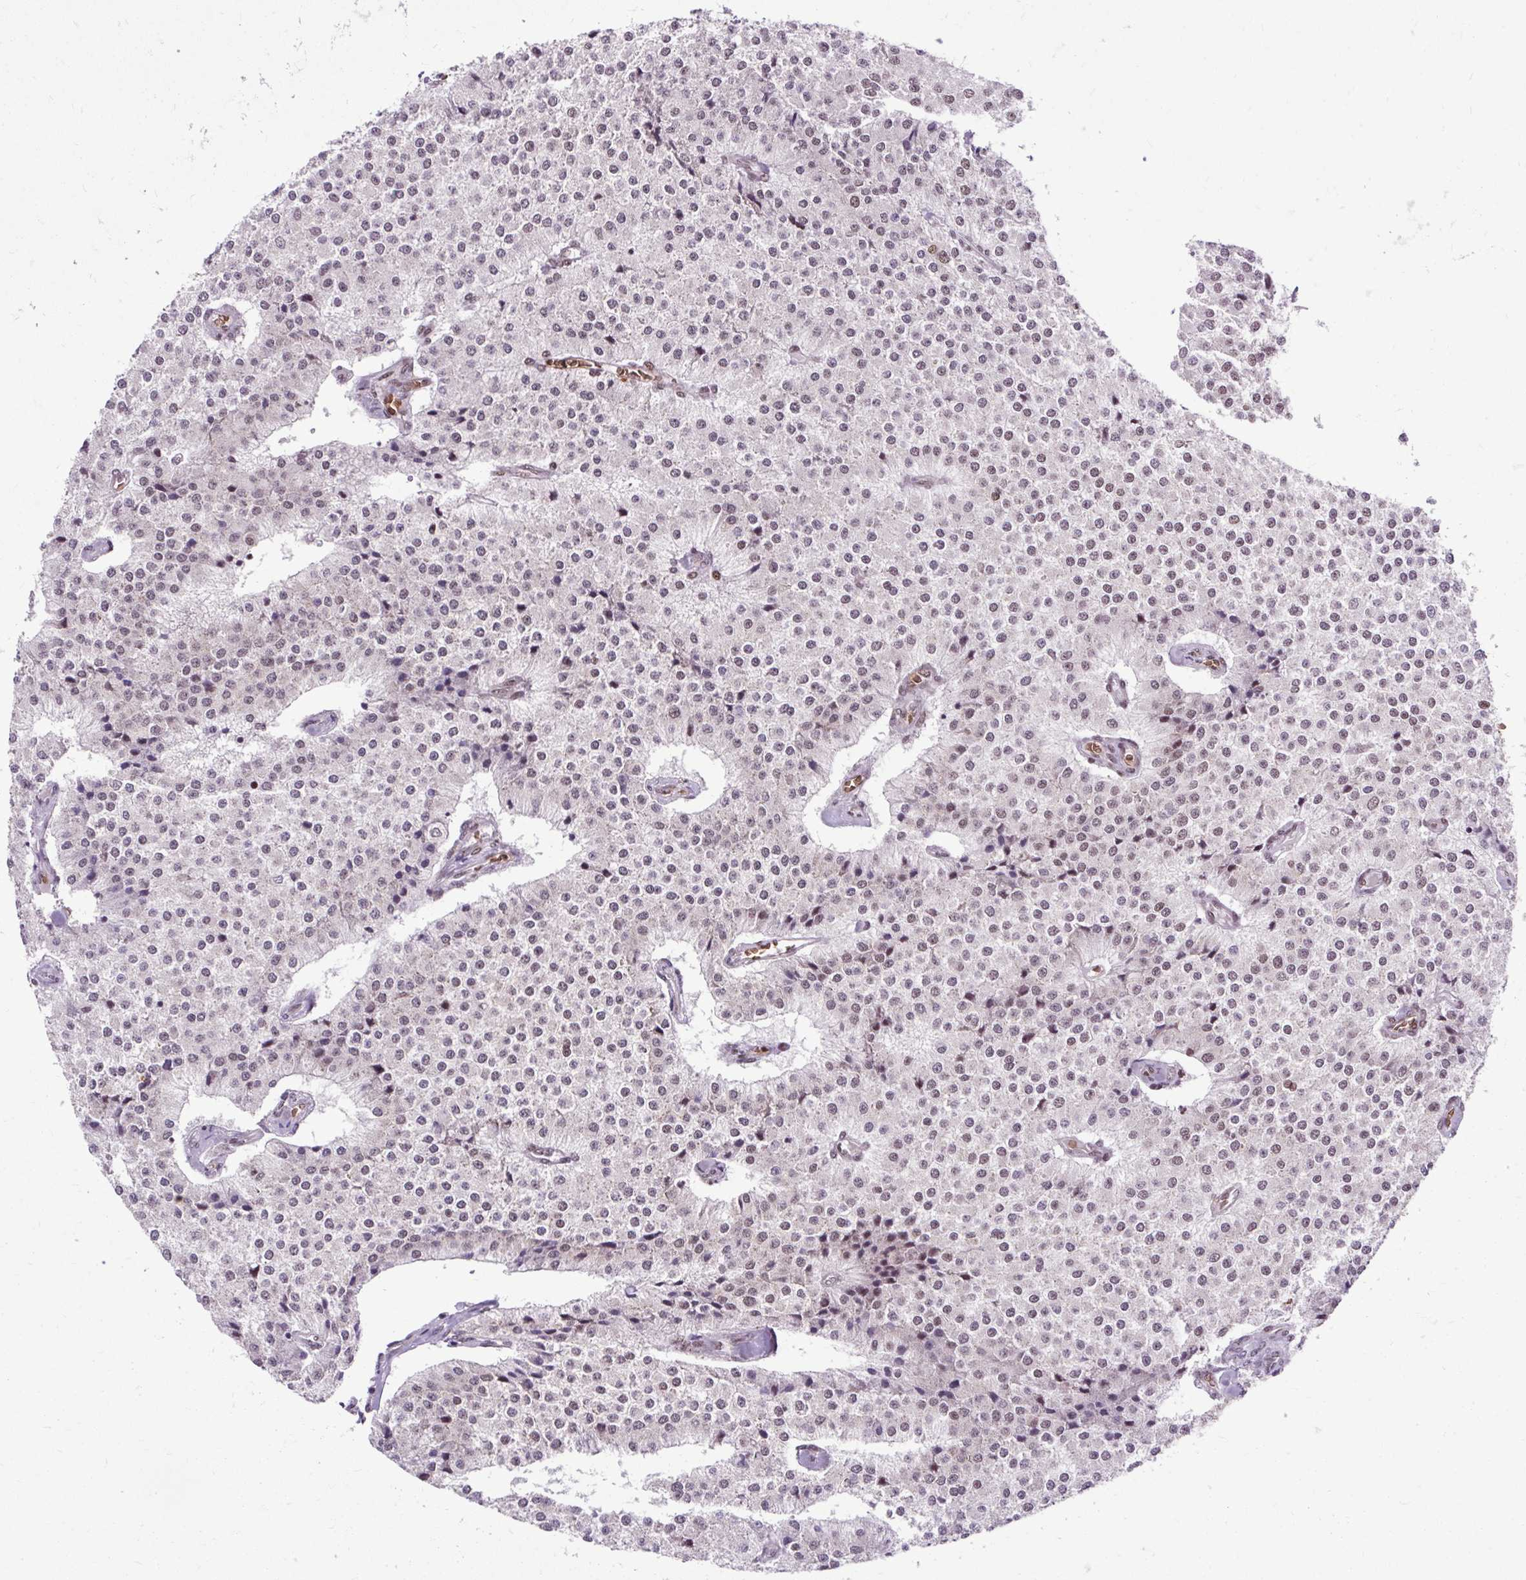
{"staining": {"intensity": "weak", "quantity": ">75%", "location": "nuclear"}, "tissue": "carcinoid", "cell_type": "Tumor cells", "image_type": "cancer", "snomed": [{"axis": "morphology", "description": "Carcinoid, malignant, NOS"}, {"axis": "topography", "description": "Colon"}], "caption": "Immunohistochemical staining of carcinoid (malignant) displays weak nuclear protein expression in about >75% of tumor cells. Using DAB (3,3'-diaminobenzidine) (brown) and hematoxylin (blue) stains, captured at high magnification using brightfield microscopy.", "gene": "FUS", "patient": {"sex": "female", "age": 52}}